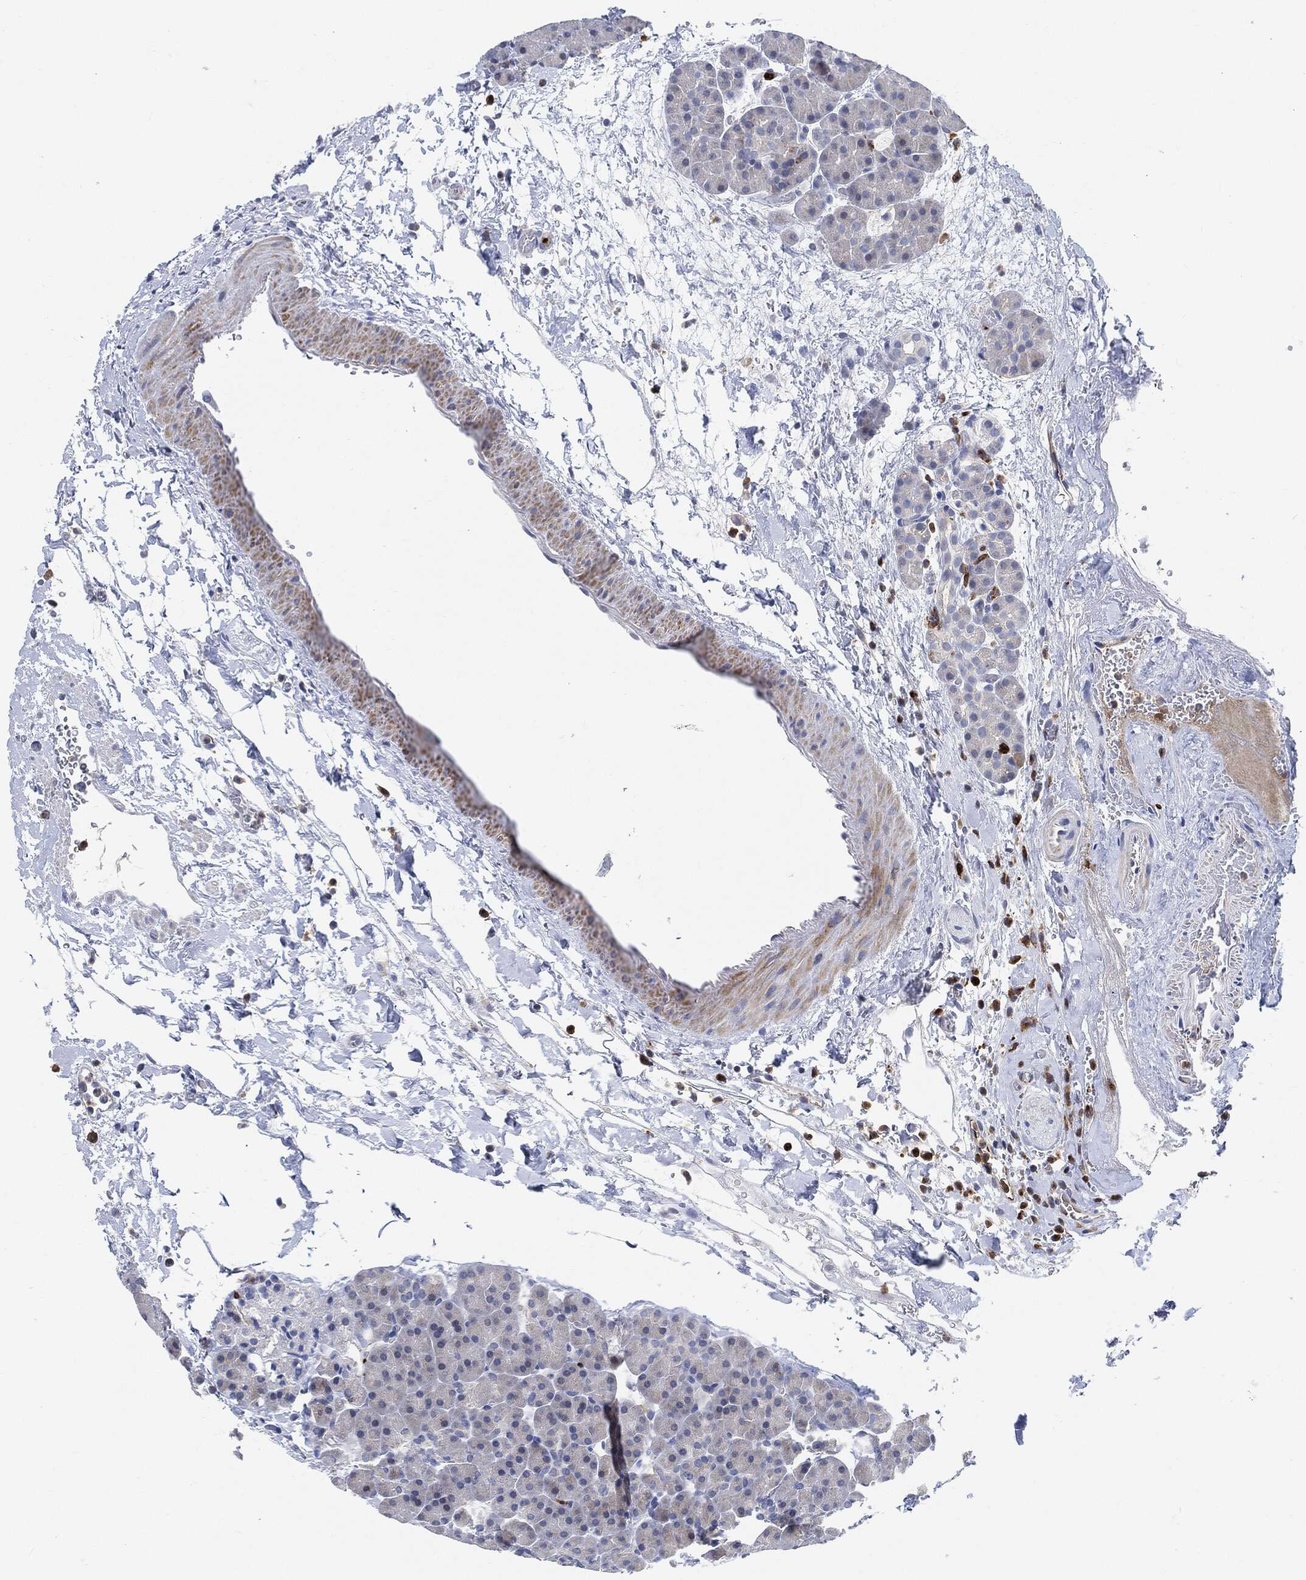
{"staining": {"intensity": "negative", "quantity": "none", "location": "none"}, "tissue": "pancreas", "cell_type": "Exocrine glandular cells", "image_type": "normal", "snomed": [{"axis": "morphology", "description": "Normal tissue, NOS"}, {"axis": "topography", "description": "Pancreas"}], "caption": "Immunohistochemistry (IHC) image of normal pancreas: human pancreas stained with DAB exhibits no significant protein staining in exocrine glandular cells.", "gene": "VSIG4", "patient": {"sex": "female", "age": 44}}